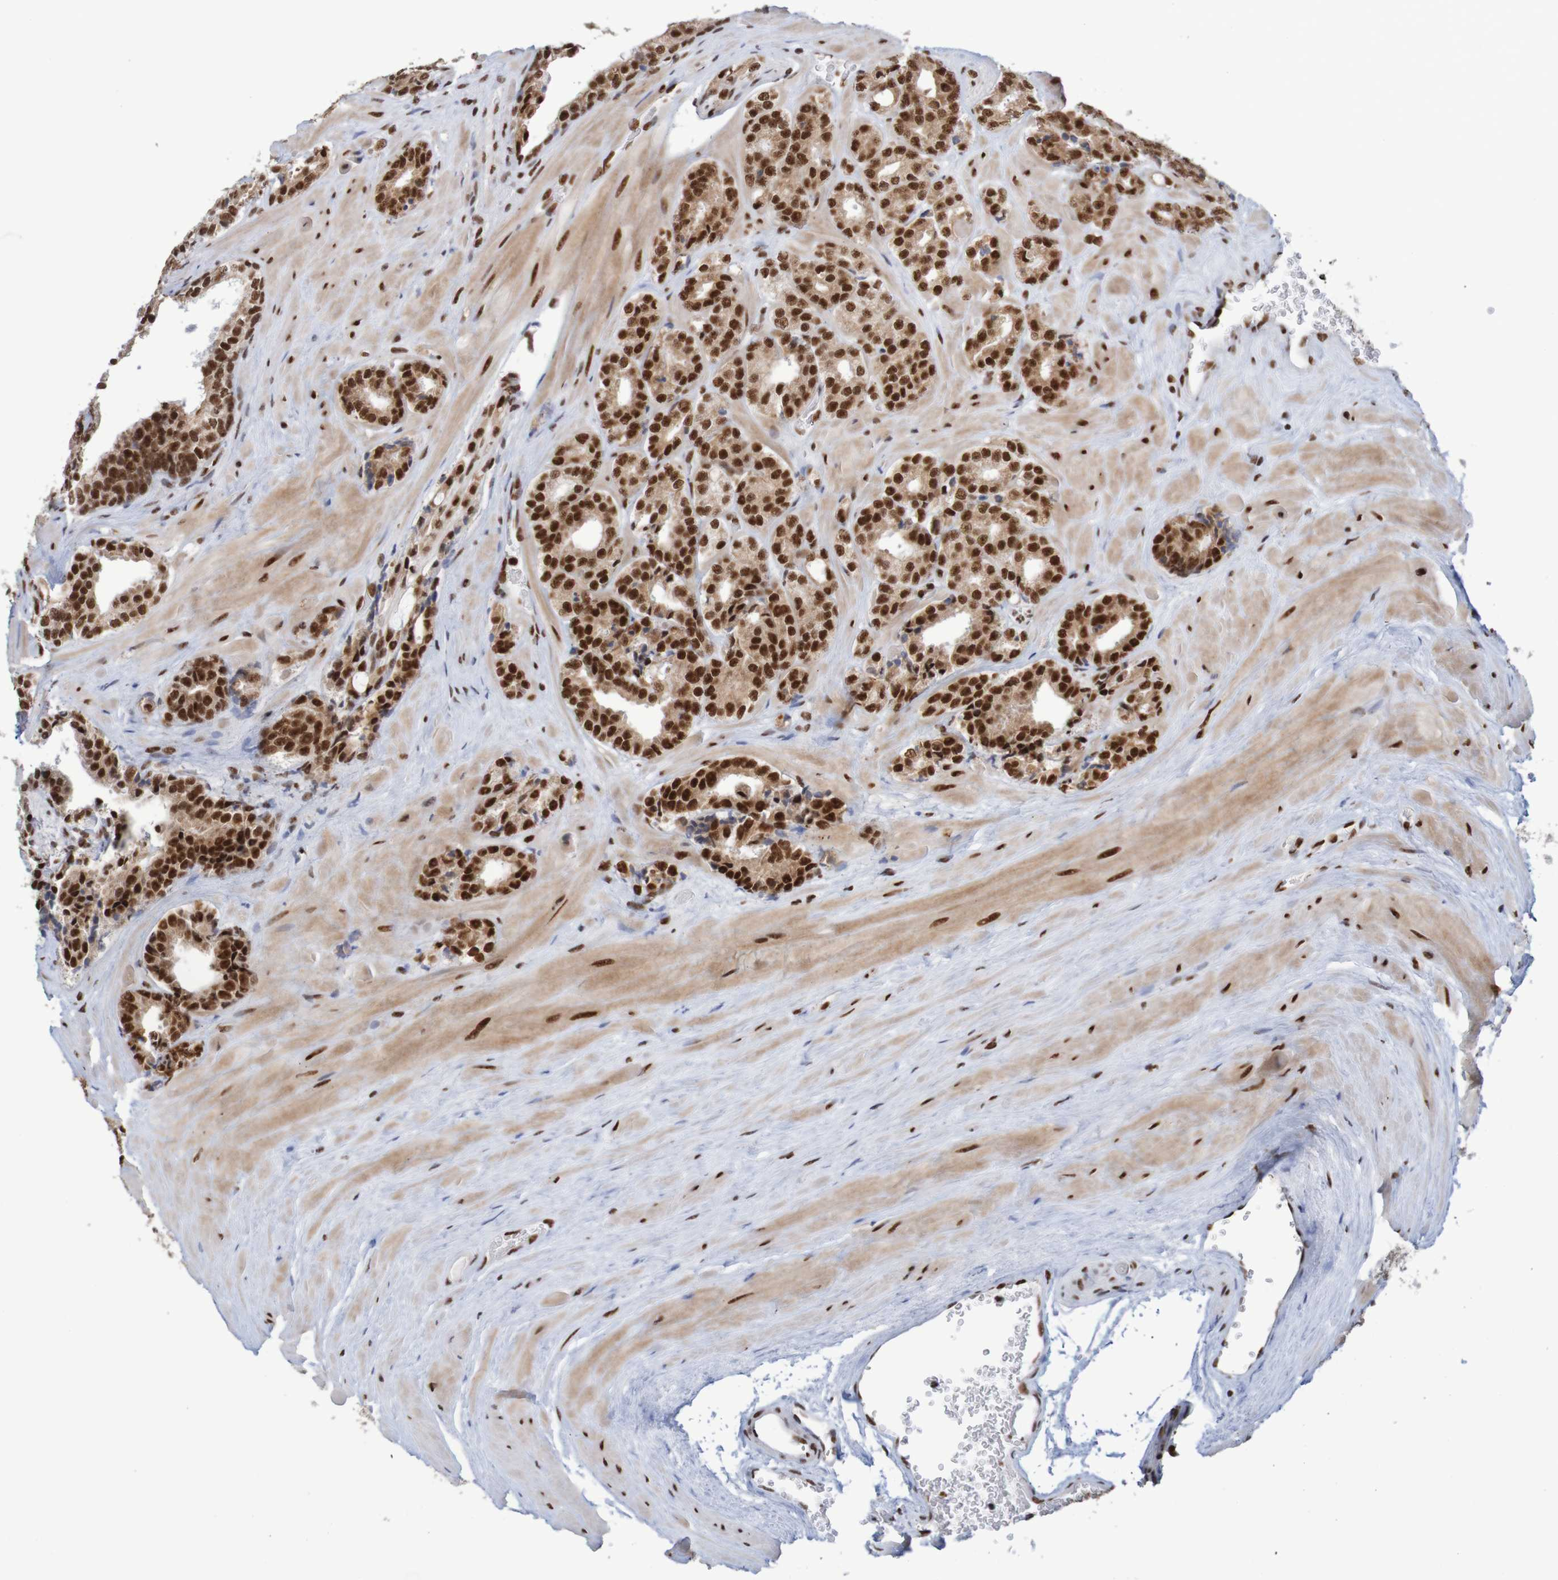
{"staining": {"intensity": "strong", "quantity": ">75%", "location": "nuclear"}, "tissue": "prostate cancer", "cell_type": "Tumor cells", "image_type": "cancer", "snomed": [{"axis": "morphology", "description": "Adenocarcinoma, High grade"}, {"axis": "topography", "description": "Prostate"}], "caption": "The photomicrograph displays immunohistochemical staining of prostate cancer (adenocarcinoma (high-grade)). There is strong nuclear positivity is seen in about >75% of tumor cells.", "gene": "THRAP3", "patient": {"sex": "male", "age": 60}}